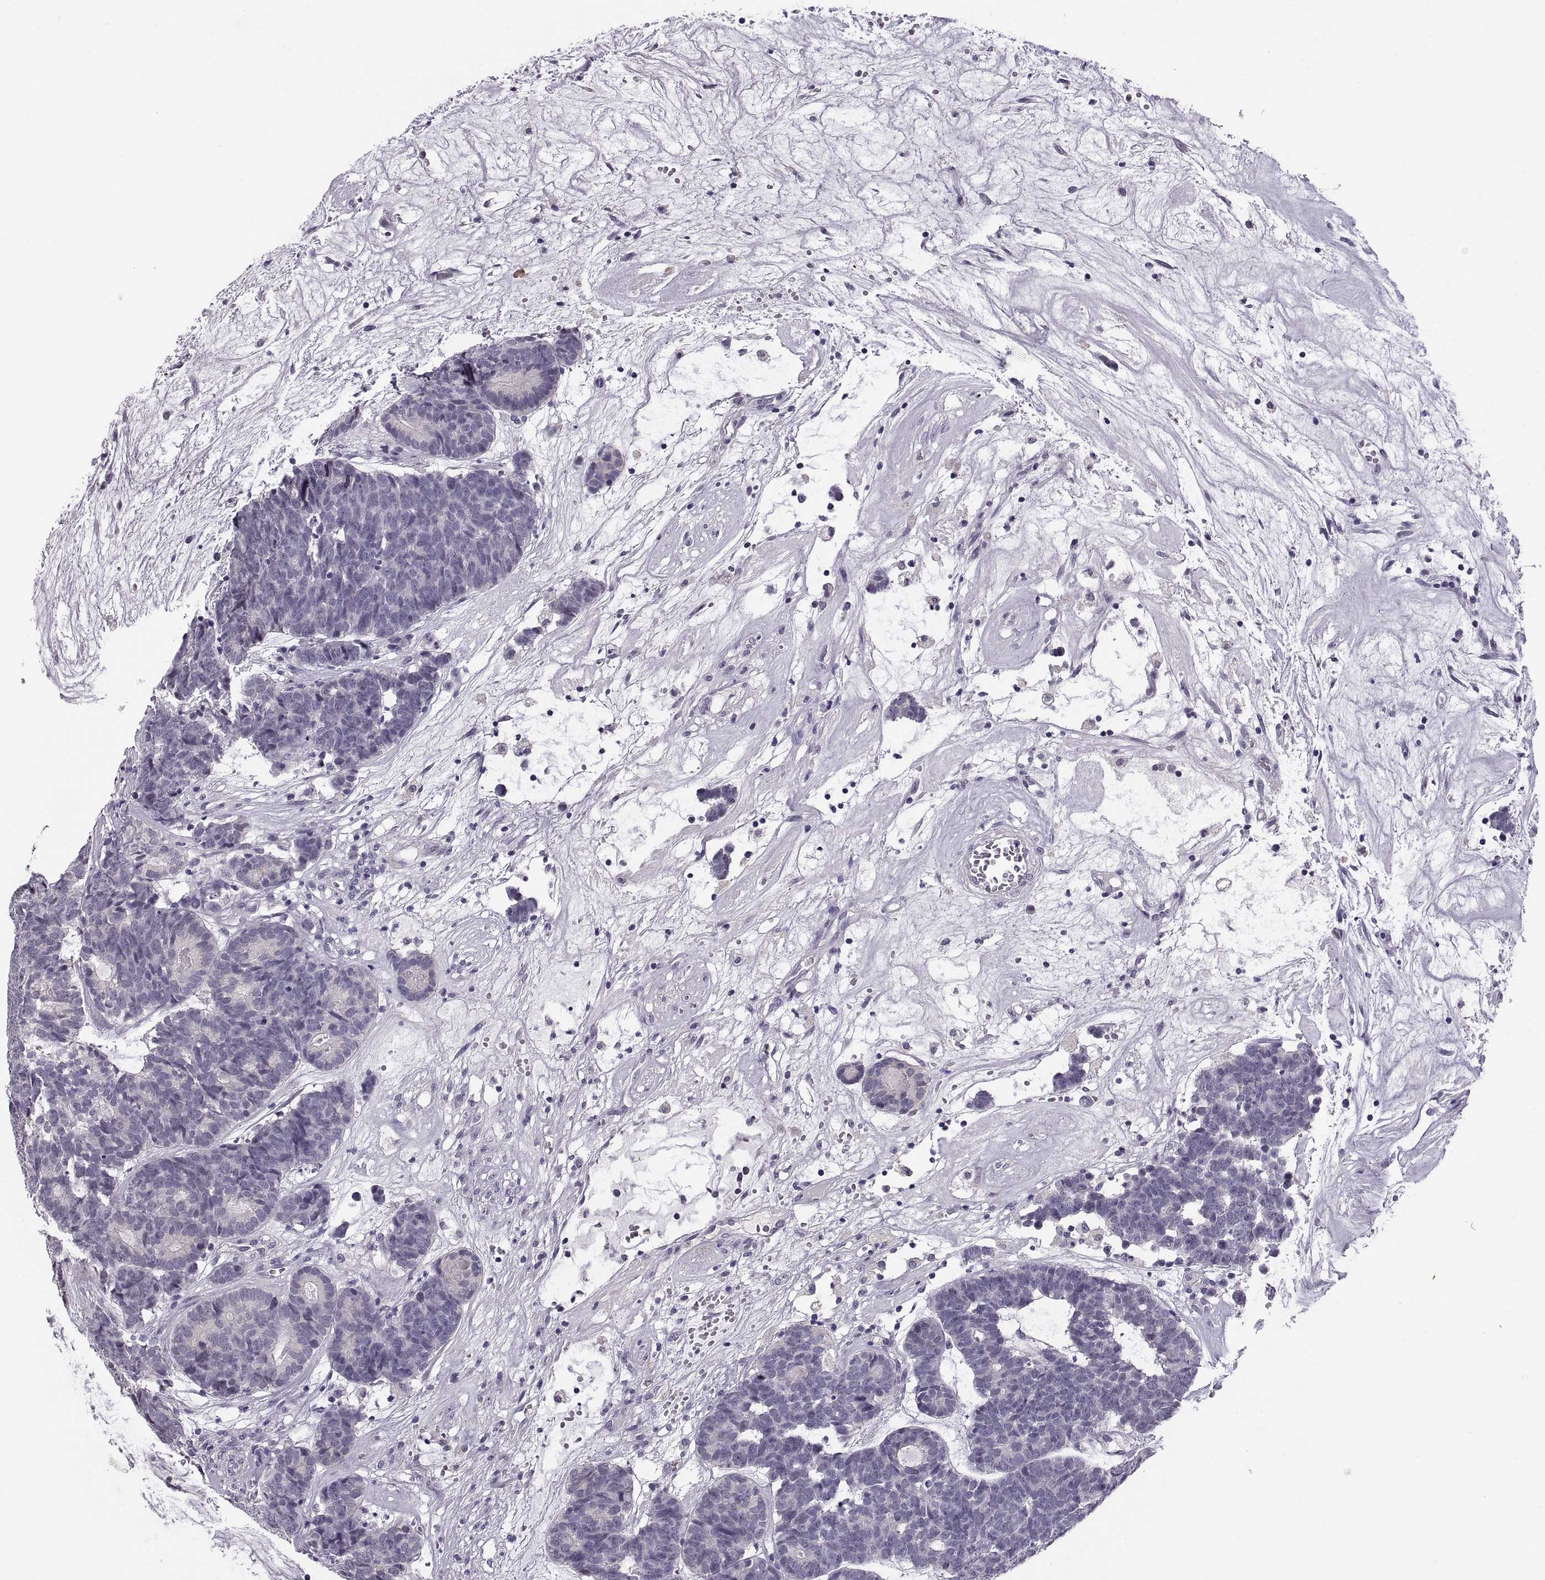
{"staining": {"intensity": "negative", "quantity": "none", "location": "none"}, "tissue": "head and neck cancer", "cell_type": "Tumor cells", "image_type": "cancer", "snomed": [{"axis": "morphology", "description": "Adenocarcinoma, NOS"}, {"axis": "topography", "description": "Head-Neck"}], "caption": "Immunohistochemistry of head and neck cancer (adenocarcinoma) reveals no positivity in tumor cells. (Immunohistochemistry (ihc), brightfield microscopy, high magnification).", "gene": "MAGEB18", "patient": {"sex": "female", "age": 81}}